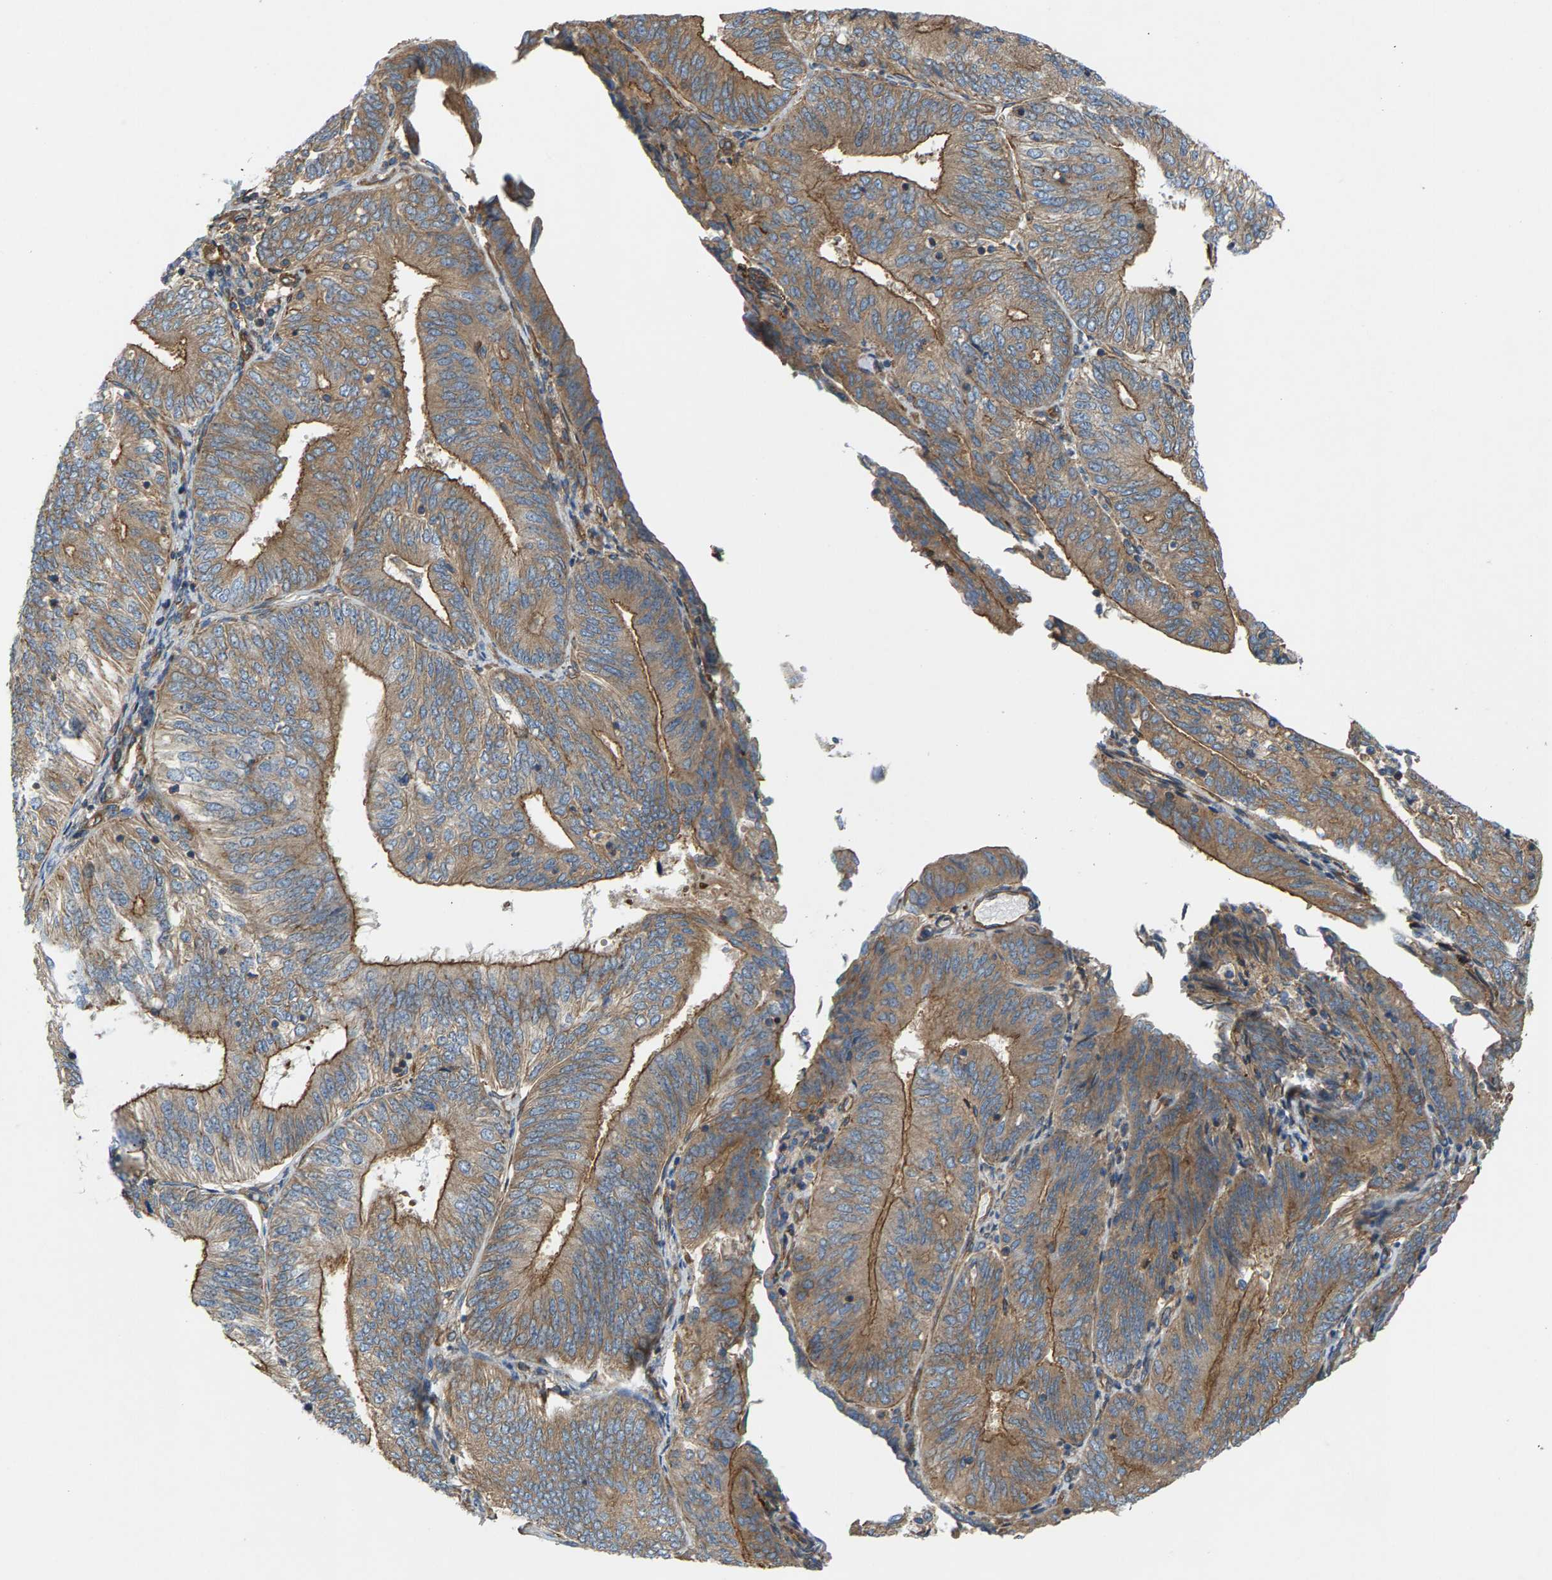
{"staining": {"intensity": "moderate", "quantity": ">75%", "location": "cytoplasmic/membranous"}, "tissue": "endometrial cancer", "cell_type": "Tumor cells", "image_type": "cancer", "snomed": [{"axis": "morphology", "description": "Adenocarcinoma, NOS"}, {"axis": "topography", "description": "Endometrium"}], "caption": "High-power microscopy captured an immunohistochemistry (IHC) photomicrograph of endometrial cancer, revealing moderate cytoplasmic/membranous staining in about >75% of tumor cells. (Brightfield microscopy of DAB IHC at high magnification).", "gene": "PDCL", "patient": {"sex": "female", "age": 58}}